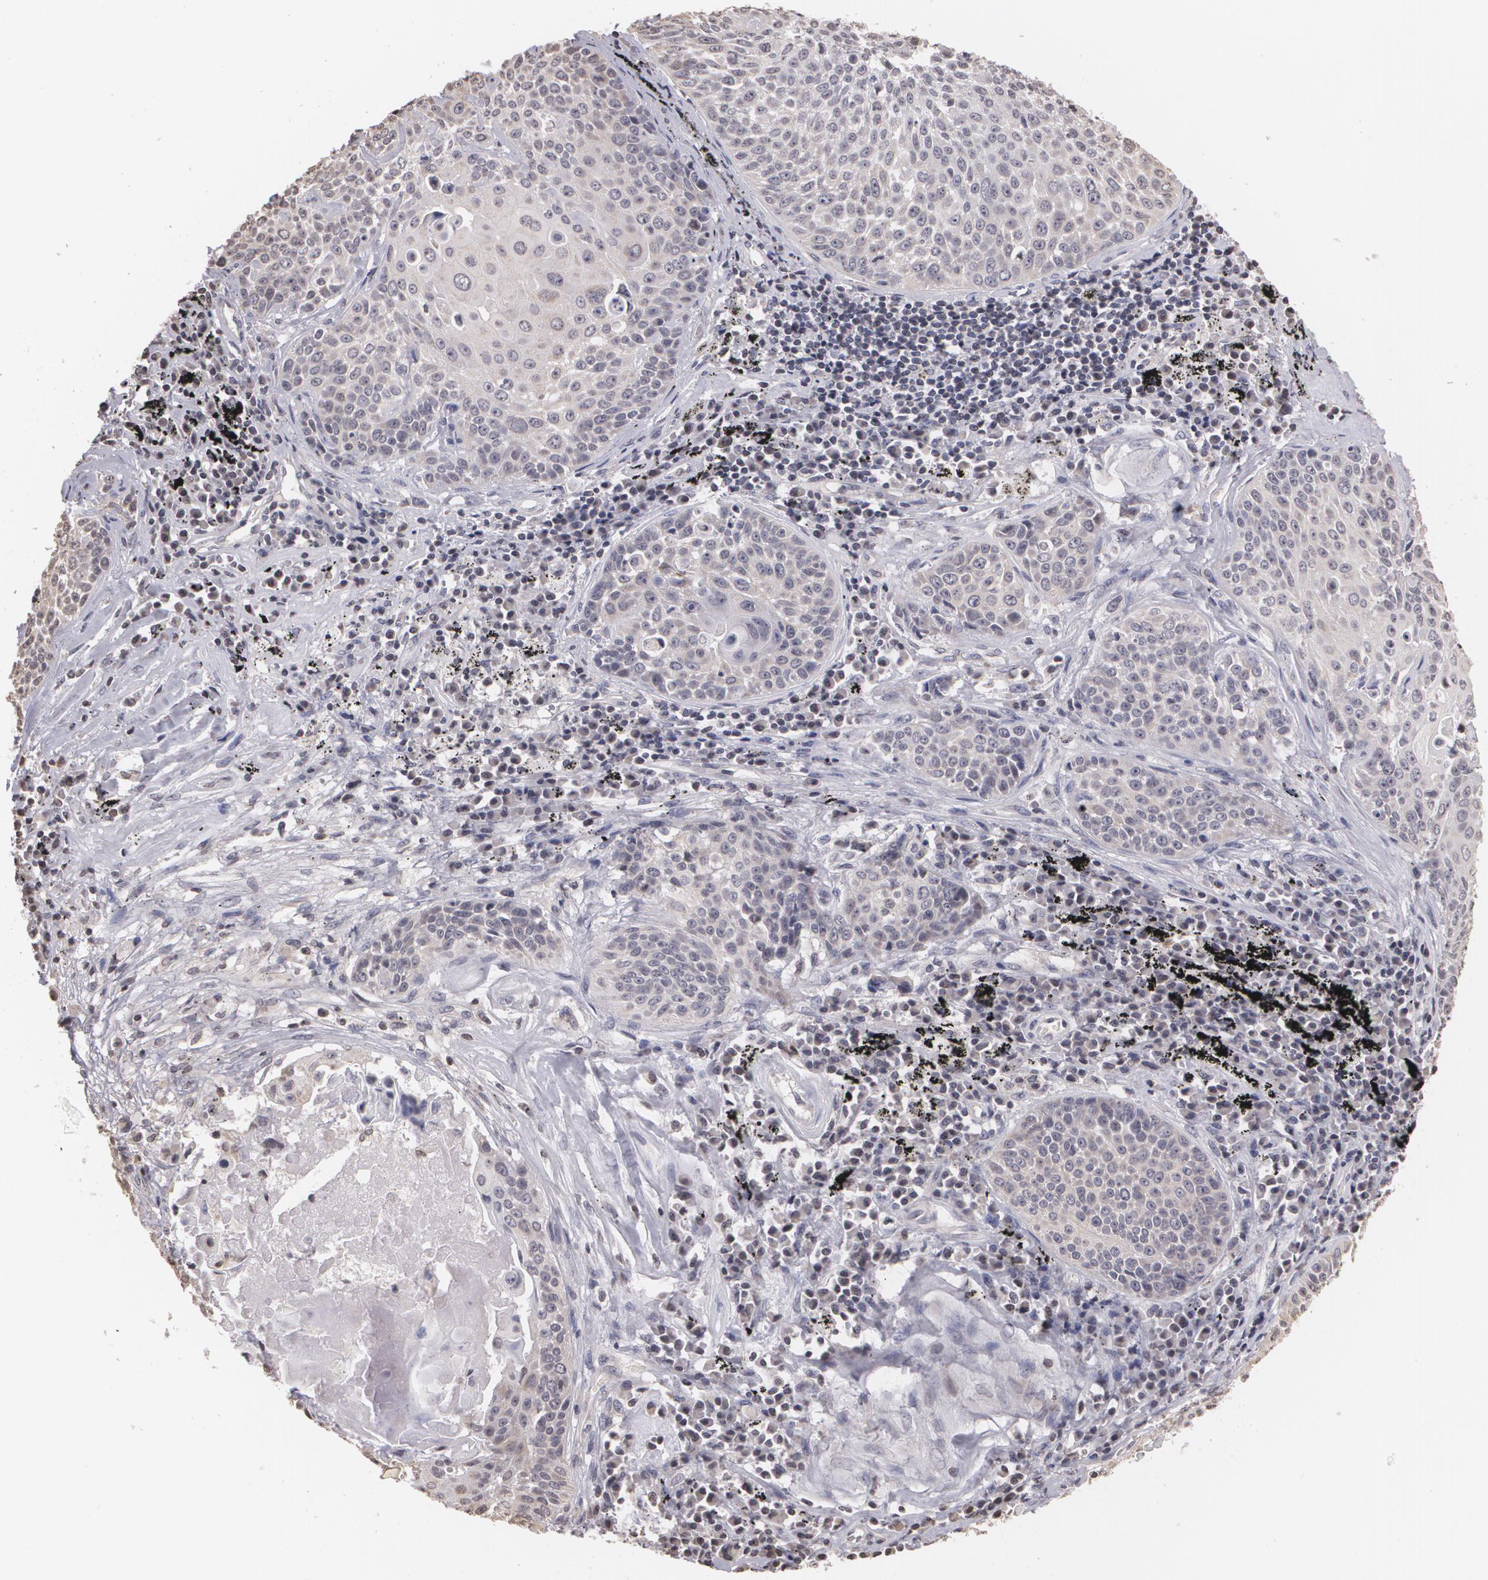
{"staining": {"intensity": "negative", "quantity": "none", "location": "none"}, "tissue": "lung cancer", "cell_type": "Tumor cells", "image_type": "cancer", "snomed": [{"axis": "morphology", "description": "Adenocarcinoma, NOS"}, {"axis": "topography", "description": "Lung"}], "caption": "Lung cancer was stained to show a protein in brown. There is no significant expression in tumor cells. The staining is performed using DAB (3,3'-diaminobenzidine) brown chromogen with nuclei counter-stained in using hematoxylin.", "gene": "THRB", "patient": {"sex": "male", "age": 60}}